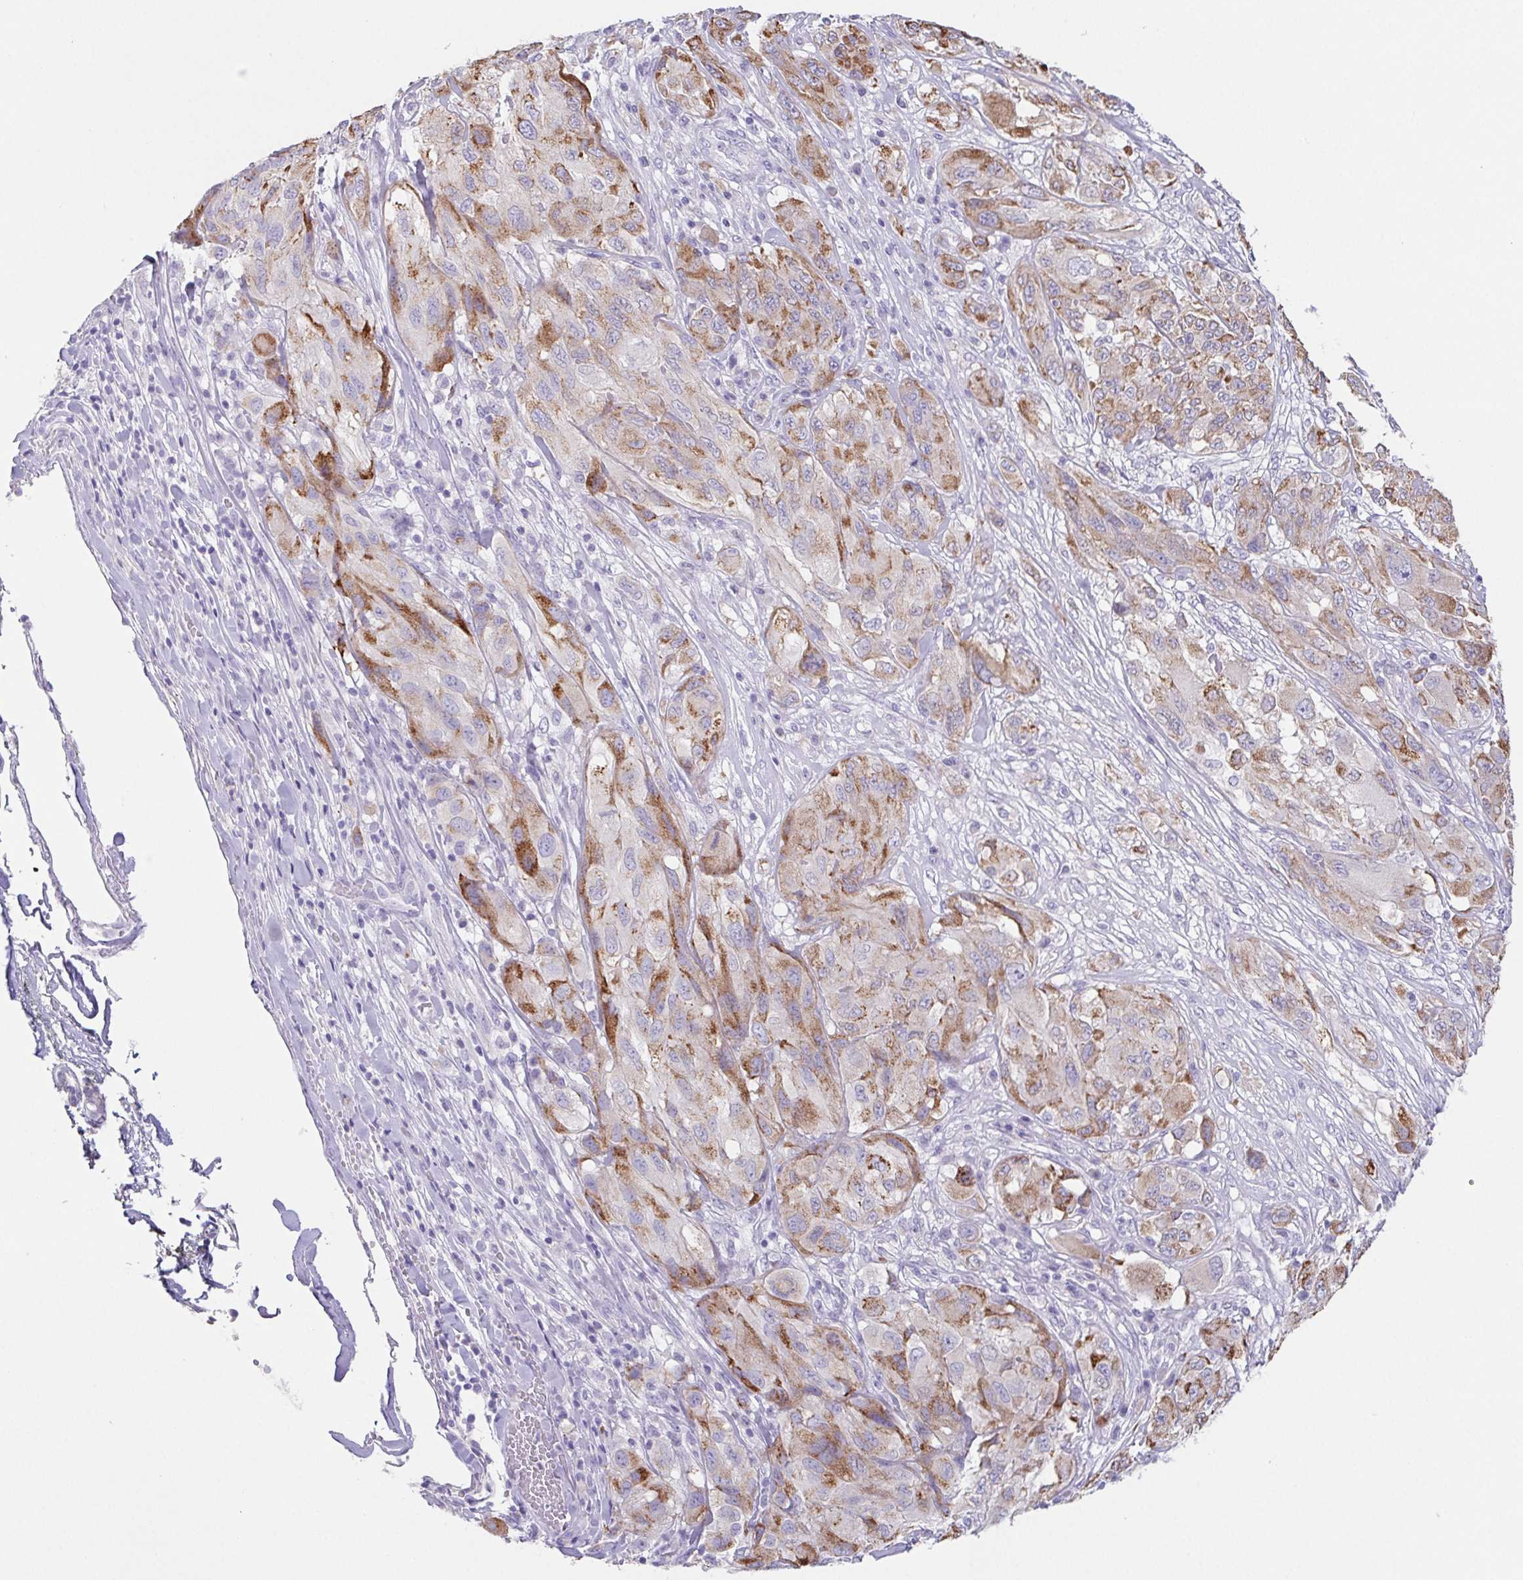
{"staining": {"intensity": "moderate", "quantity": "25%-75%", "location": "cytoplasmic/membranous"}, "tissue": "melanoma", "cell_type": "Tumor cells", "image_type": "cancer", "snomed": [{"axis": "morphology", "description": "Malignant melanoma, NOS"}, {"axis": "topography", "description": "Skin"}], "caption": "High-magnification brightfield microscopy of malignant melanoma stained with DAB (3,3'-diaminobenzidine) (brown) and counterstained with hematoxylin (blue). tumor cells exhibit moderate cytoplasmic/membranous positivity is present in about25%-75% of cells.", "gene": "HDGFL1", "patient": {"sex": "female", "age": 91}}